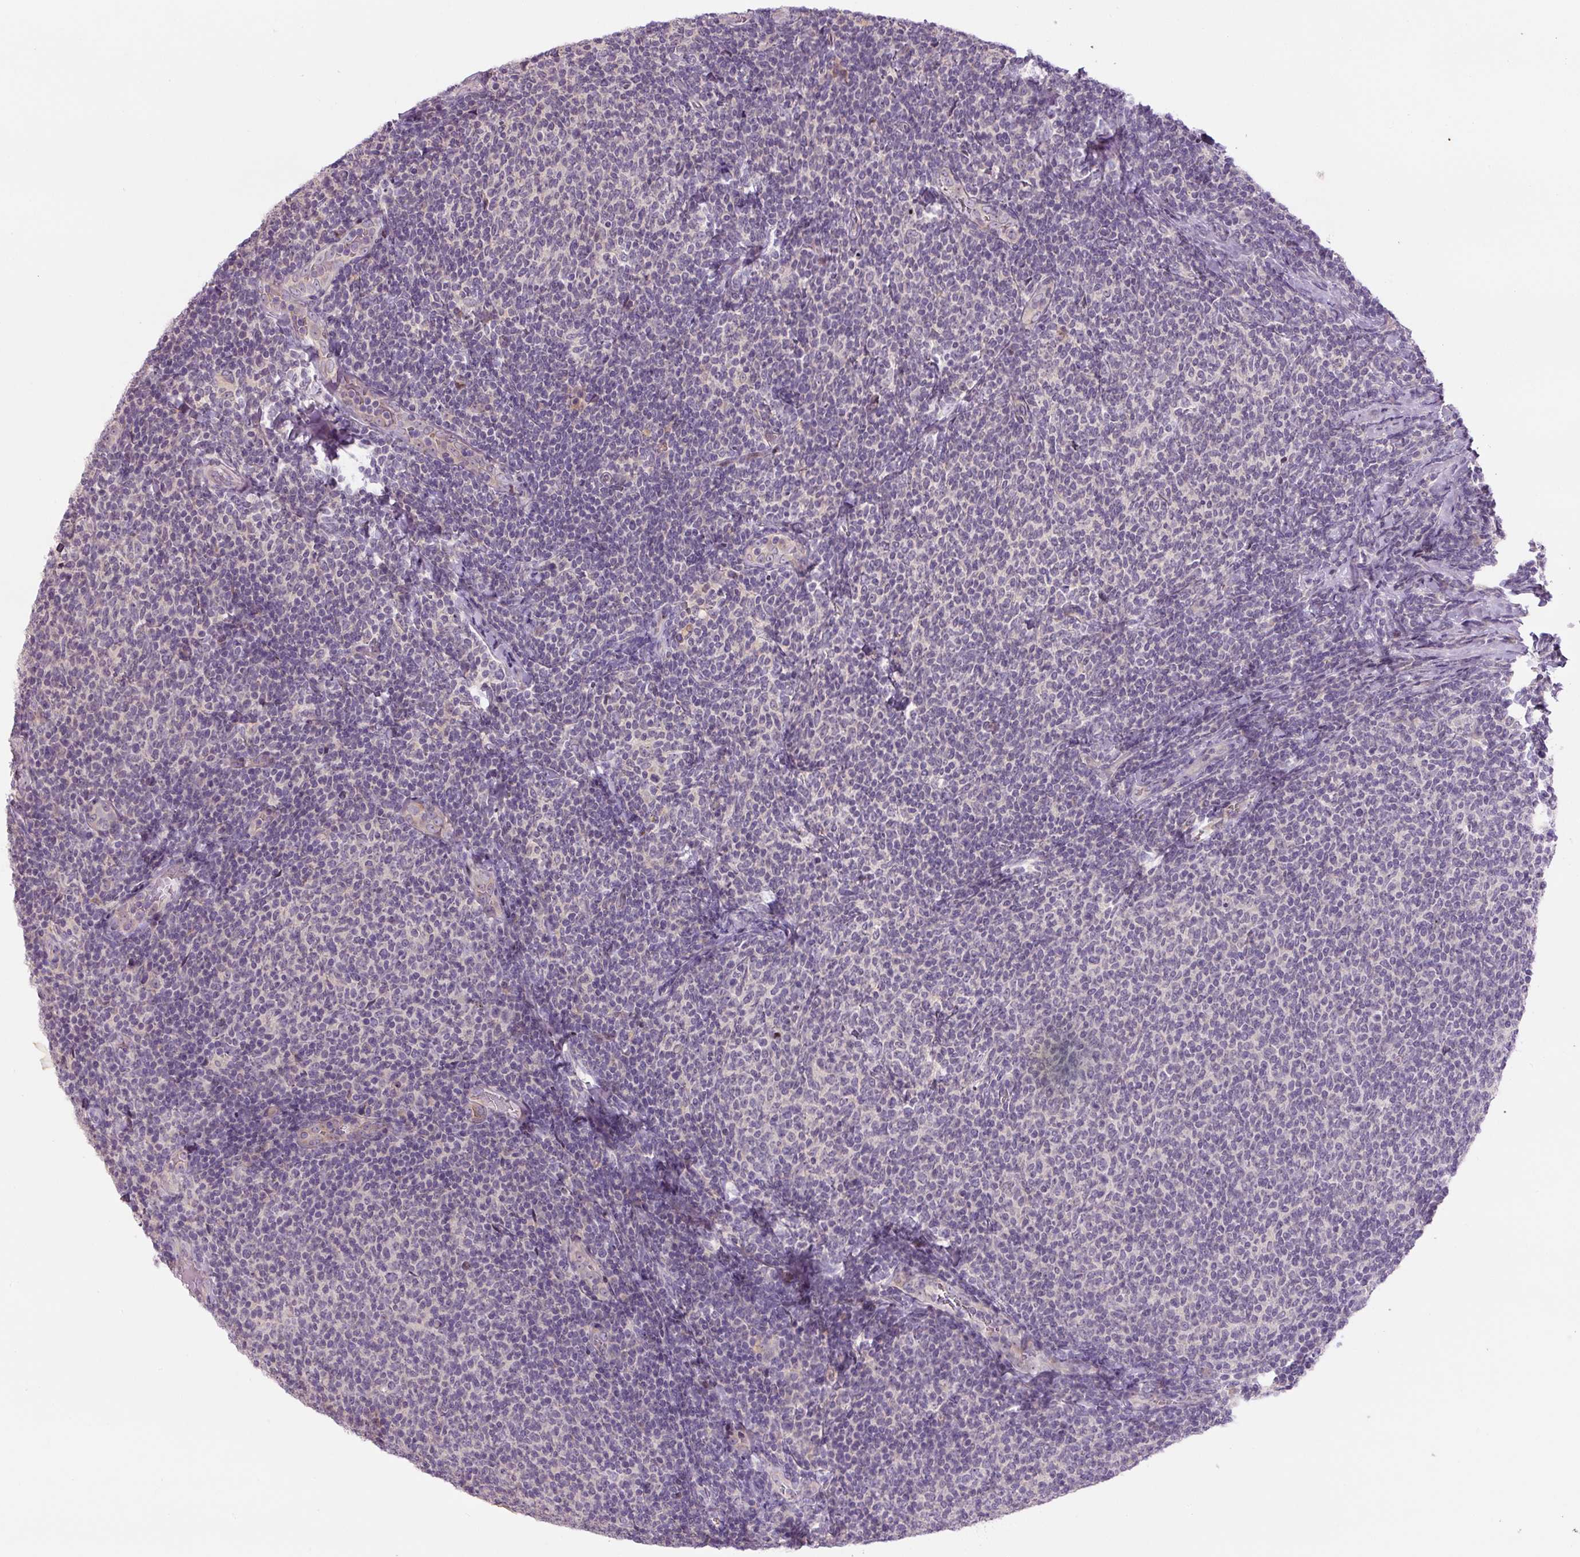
{"staining": {"intensity": "negative", "quantity": "none", "location": "none"}, "tissue": "lymphoma", "cell_type": "Tumor cells", "image_type": "cancer", "snomed": [{"axis": "morphology", "description": "Malignant lymphoma, non-Hodgkin's type, Low grade"}, {"axis": "topography", "description": "Lymph node"}], "caption": "Immunohistochemistry (IHC) of human malignant lymphoma, non-Hodgkin's type (low-grade) displays no positivity in tumor cells.", "gene": "YIF1B", "patient": {"sex": "male", "age": 52}}